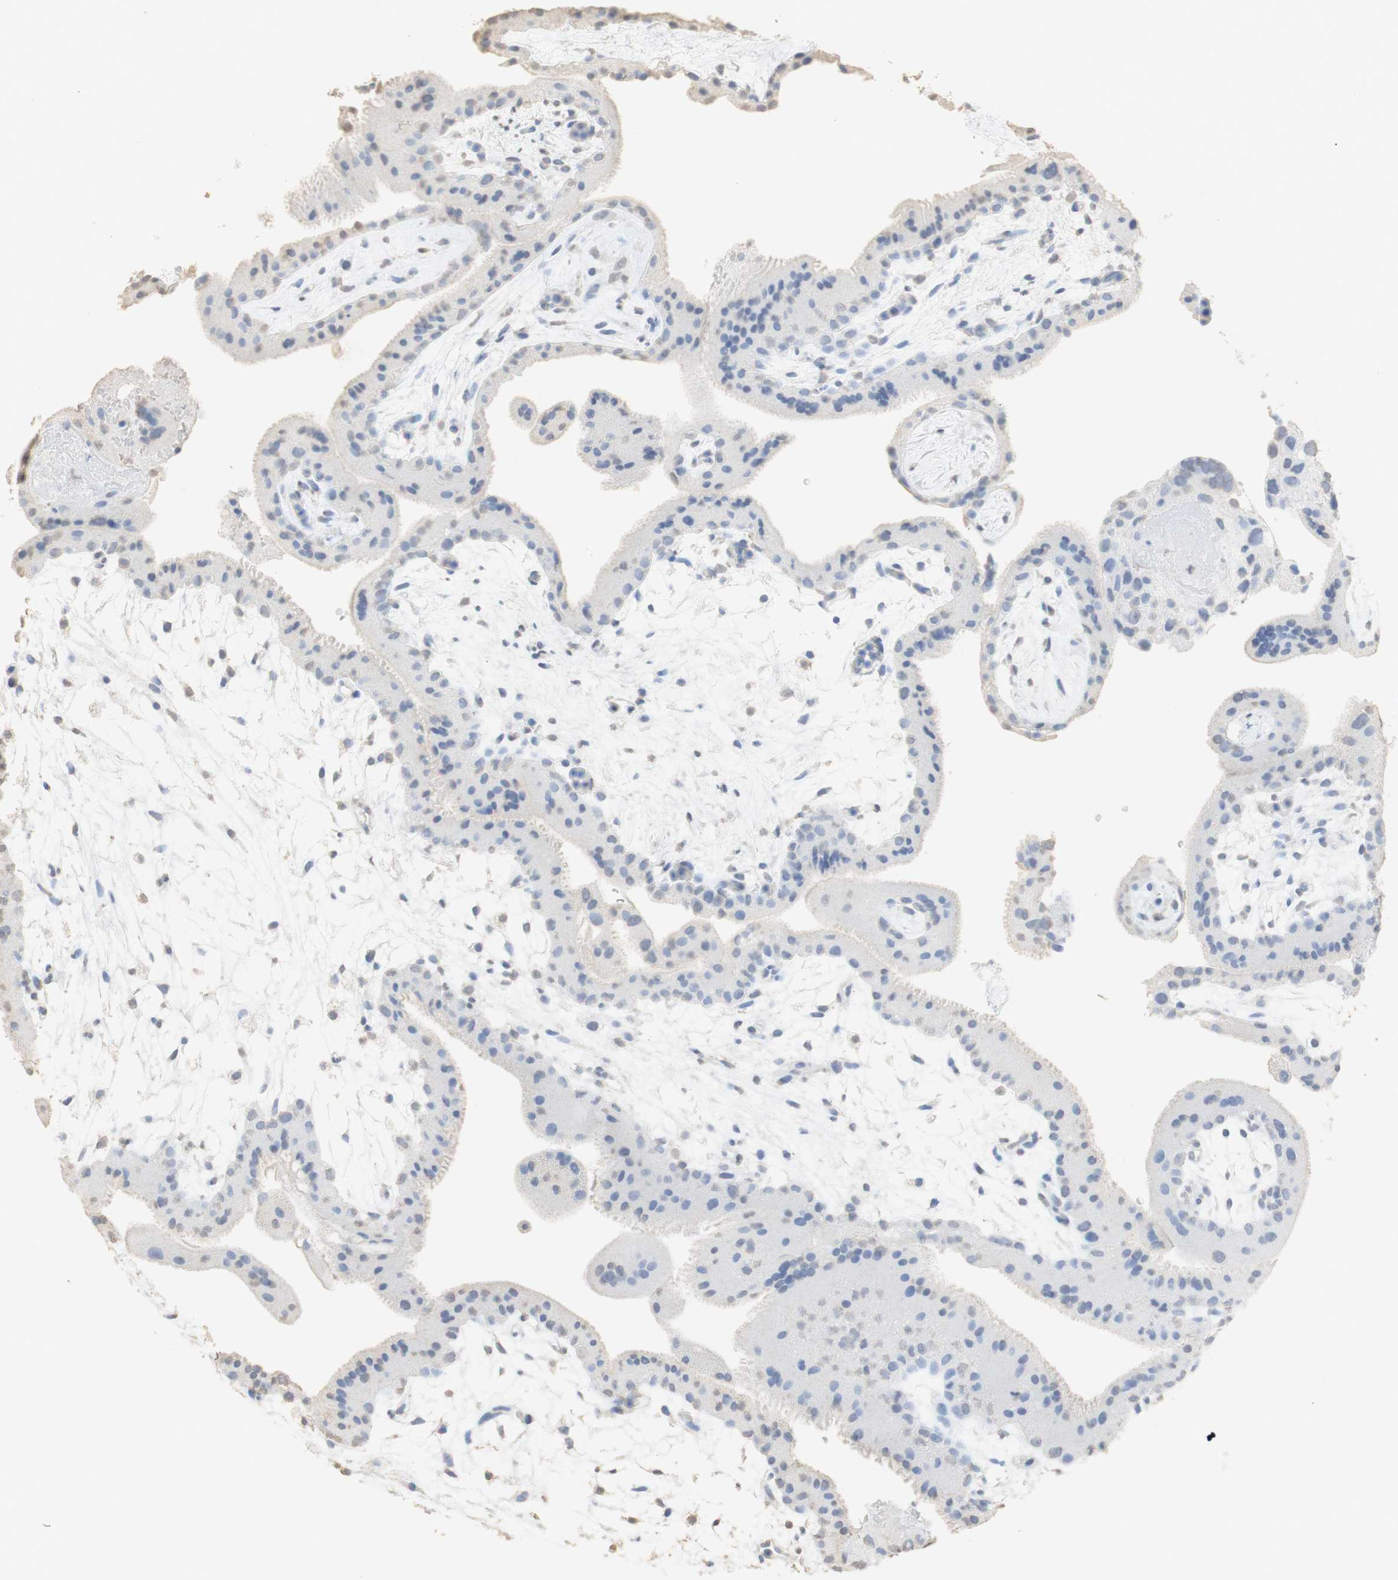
{"staining": {"intensity": "weak", "quantity": "25%-75%", "location": "cytoplasmic/membranous"}, "tissue": "placenta", "cell_type": "Decidual cells", "image_type": "normal", "snomed": [{"axis": "morphology", "description": "Normal tissue, NOS"}, {"axis": "topography", "description": "Placenta"}], "caption": "Decidual cells demonstrate low levels of weak cytoplasmic/membranous expression in about 25%-75% of cells in normal placenta.", "gene": "L1CAM", "patient": {"sex": "female", "age": 19}}